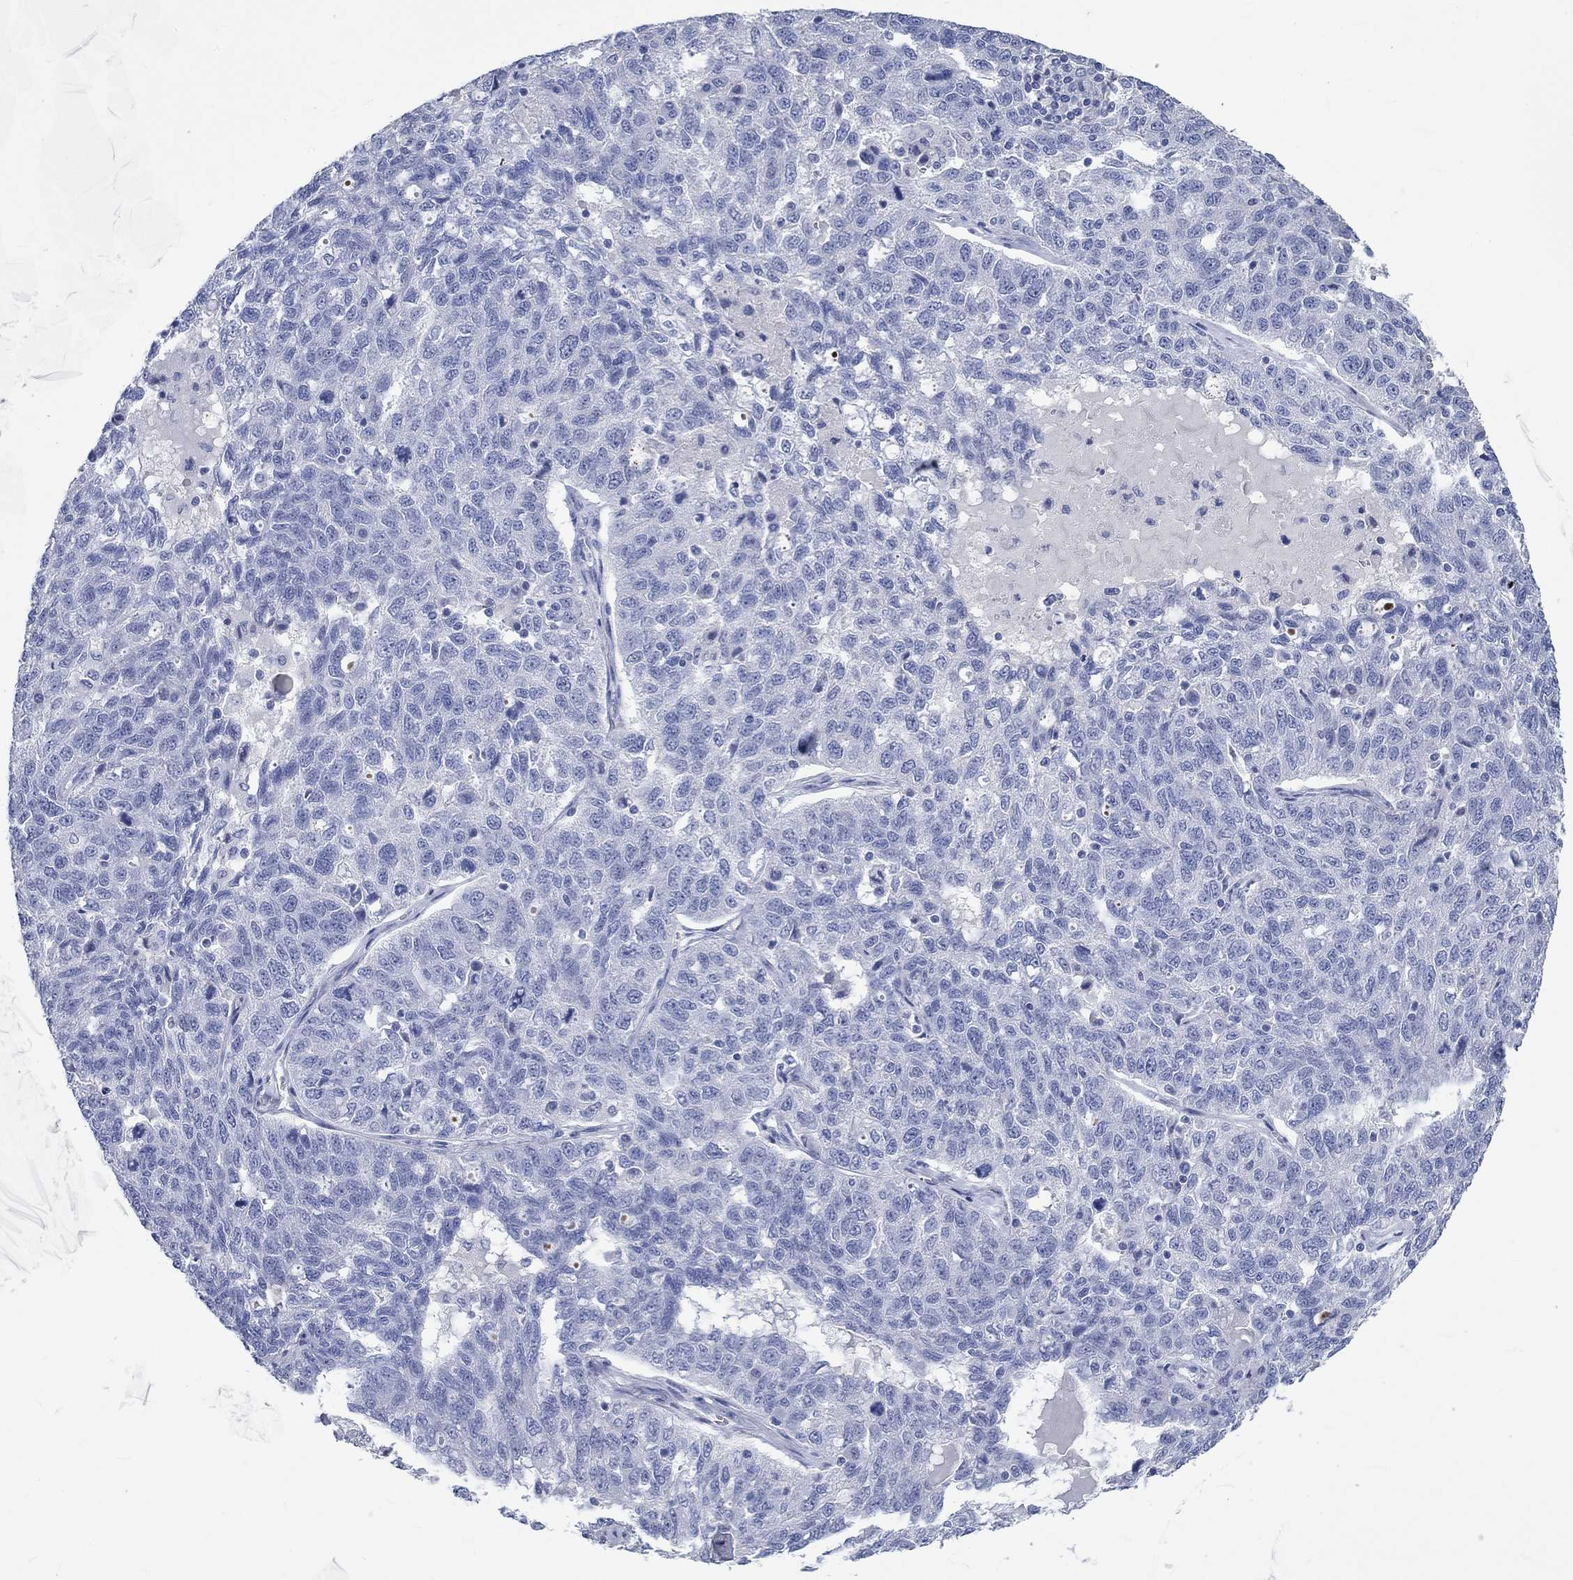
{"staining": {"intensity": "negative", "quantity": "none", "location": "none"}, "tissue": "ovarian cancer", "cell_type": "Tumor cells", "image_type": "cancer", "snomed": [{"axis": "morphology", "description": "Cystadenocarcinoma, serous, NOS"}, {"axis": "topography", "description": "Ovary"}], "caption": "Immunohistochemistry image of neoplastic tissue: human ovarian cancer stained with DAB (3,3'-diaminobenzidine) displays no significant protein staining in tumor cells.", "gene": "C4orf47", "patient": {"sex": "female", "age": 71}}